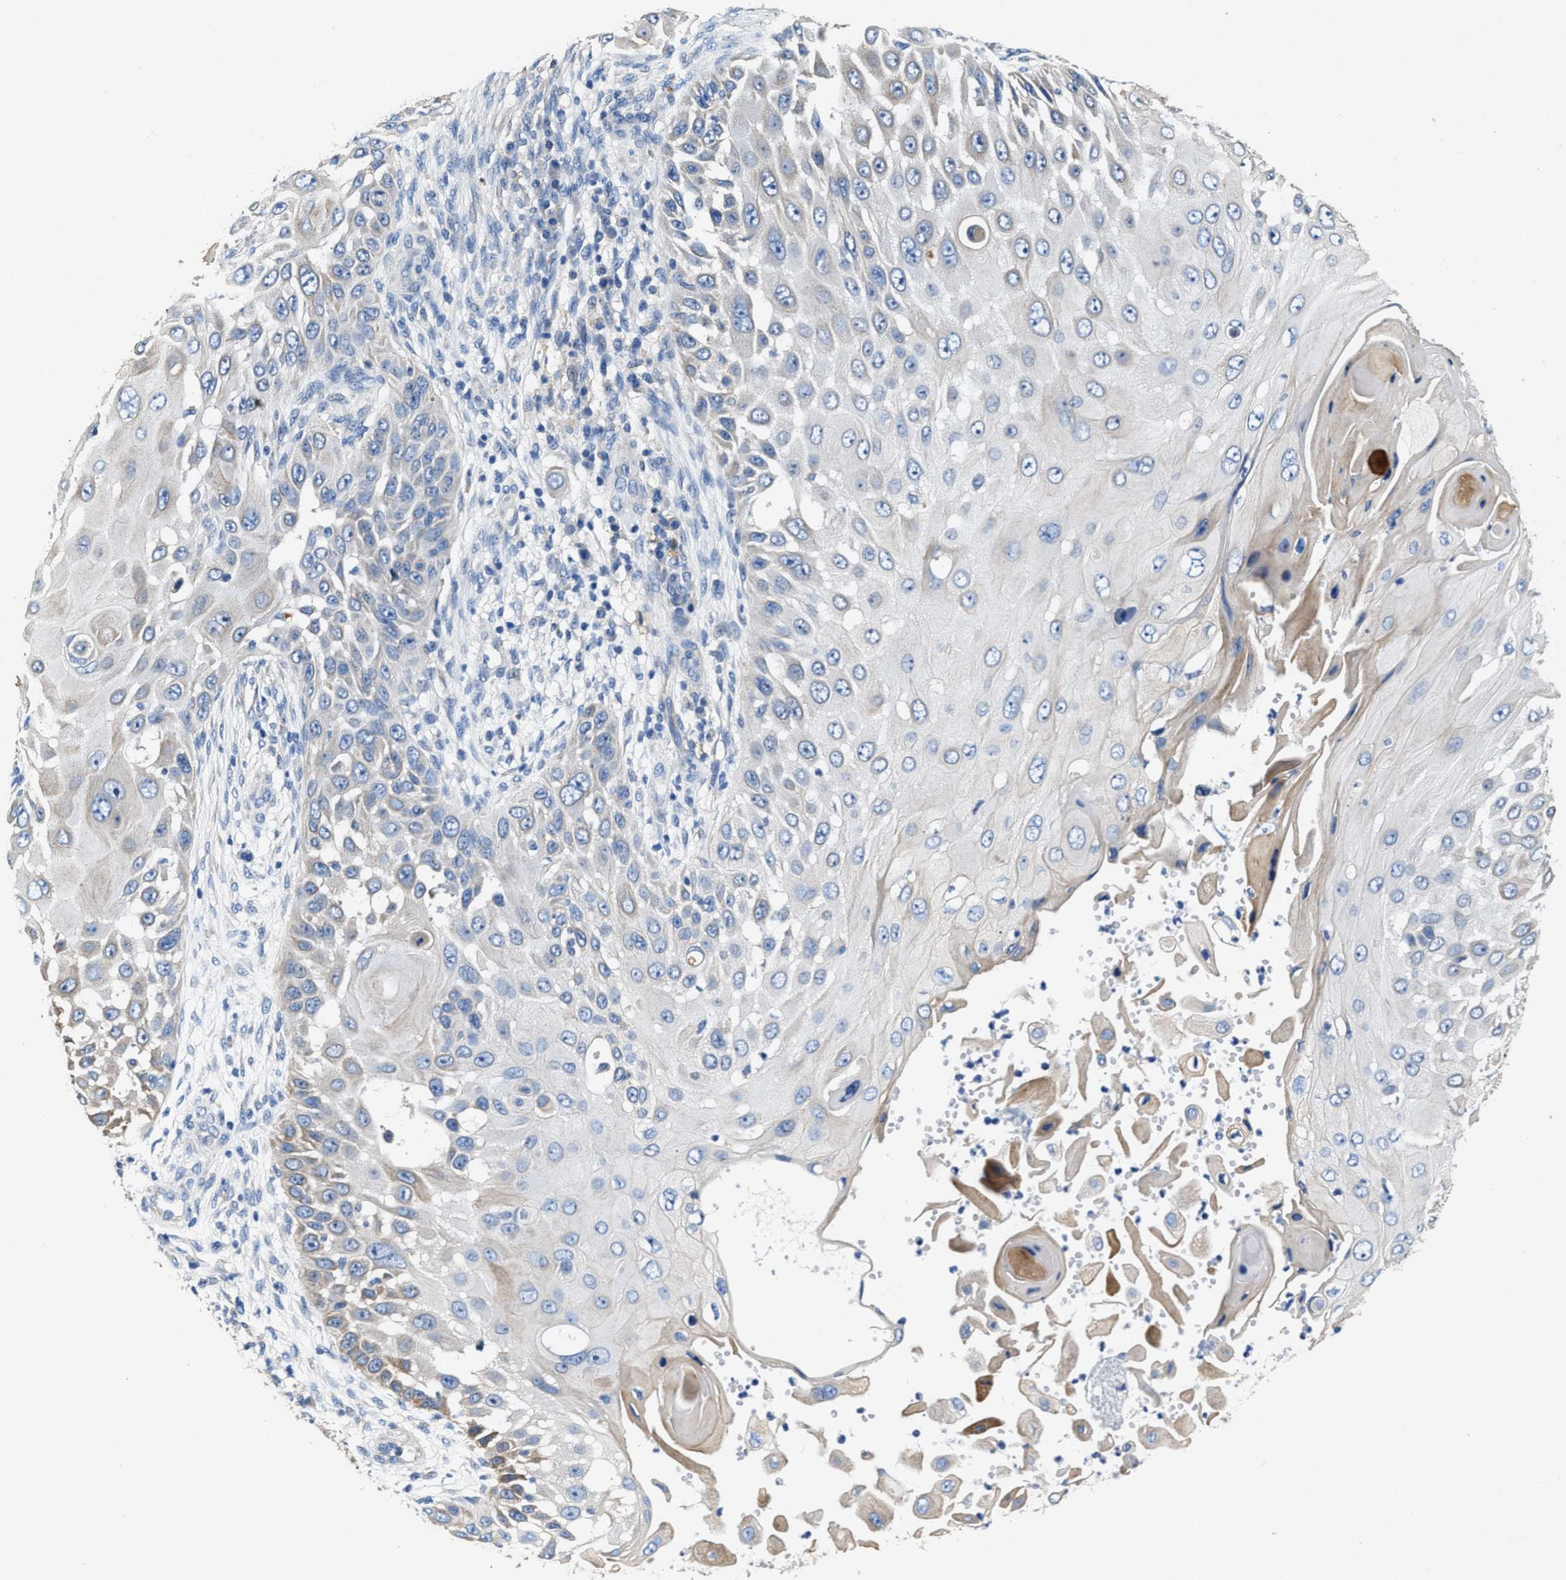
{"staining": {"intensity": "weak", "quantity": "<25%", "location": "cytoplasmic/membranous"}, "tissue": "skin cancer", "cell_type": "Tumor cells", "image_type": "cancer", "snomed": [{"axis": "morphology", "description": "Squamous cell carcinoma, NOS"}, {"axis": "topography", "description": "Skin"}], "caption": "This photomicrograph is of squamous cell carcinoma (skin) stained with IHC to label a protein in brown with the nuclei are counter-stained blue. There is no expression in tumor cells.", "gene": "PEG10", "patient": {"sex": "female", "age": 44}}